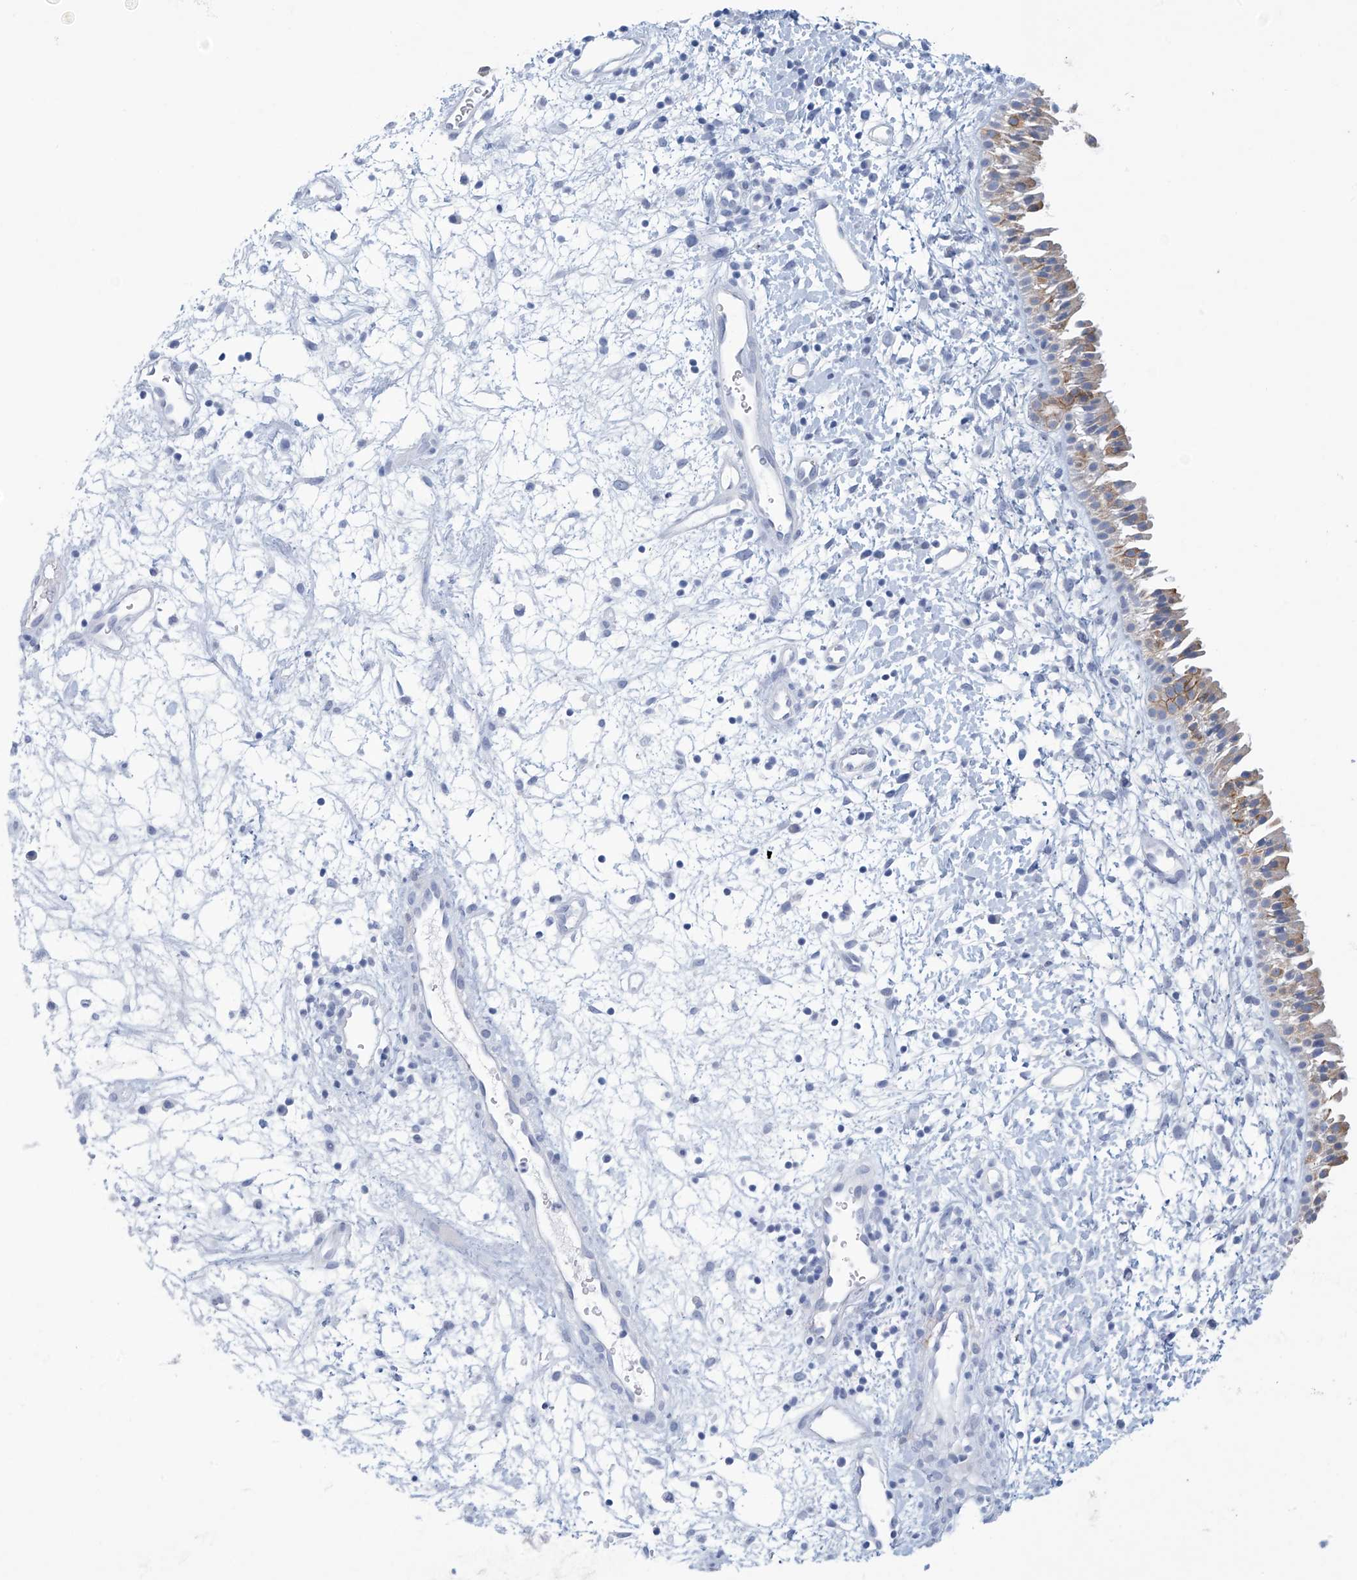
{"staining": {"intensity": "weak", "quantity": "<25%", "location": "cytoplasmic/membranous"}, "tissue": "nasopharynx", "cell_type": "Respiratory epithelial cells", "image_type": "normal", "snomed": [{"axis": "morphology", "description": "Normal tissue, NOS"}, {"axis": "topography", "description": "Nasopharynx"}], "caption": "High magnification brightfield microscopy of benign nasopharynx stained with DAB (3,3'-diaminobenzidine) (brown) and counterstained with hematoxylin (blue): respiratory epithelial cells show no significant positivity. (Brightfield microscopy of DAB (3,3'-diaminobenzidine) immunohistochemistry at high magnification).", "gene": "DSP", "patient": {"sex": "male", "age": 22}}